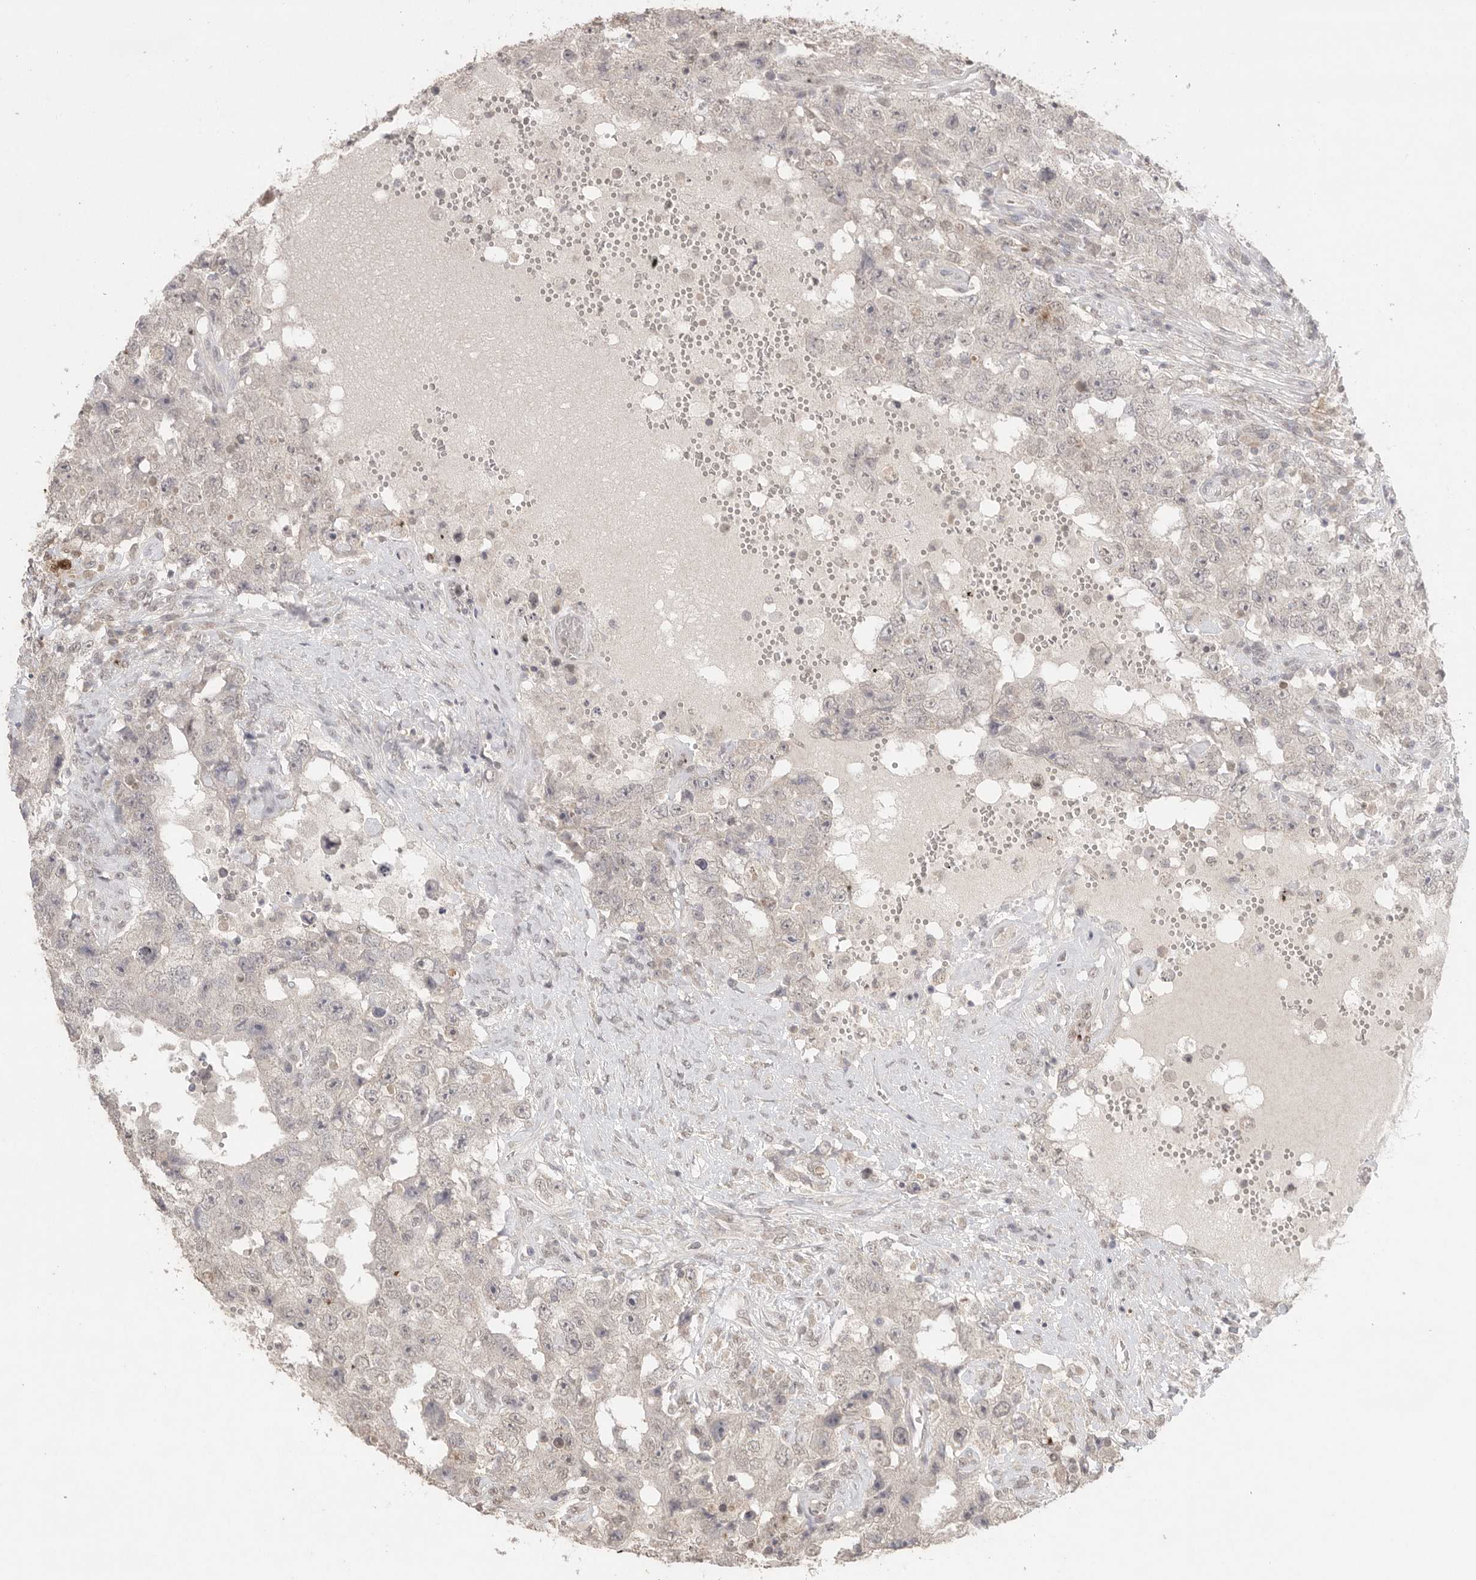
{"staining": {"intensity": "negative", "quantity": "none", "location": "none"}, "tissue": "testis cancer", "cell_type": "Tumor cells", "image_type": "cancer", "snomed": [{"axis": "morphology", "description": "Carcinoma, Embryonal, NOS"}, {"axis": "topography", "description": "Testis"}], "caption": "This is a image of immunohistochemistry (IHC) staining of testis embryonal carcinoma, which shows no expression in tumor cells.", "gene": "KLK5", "patient": {"sex": "male", "age": 26}}